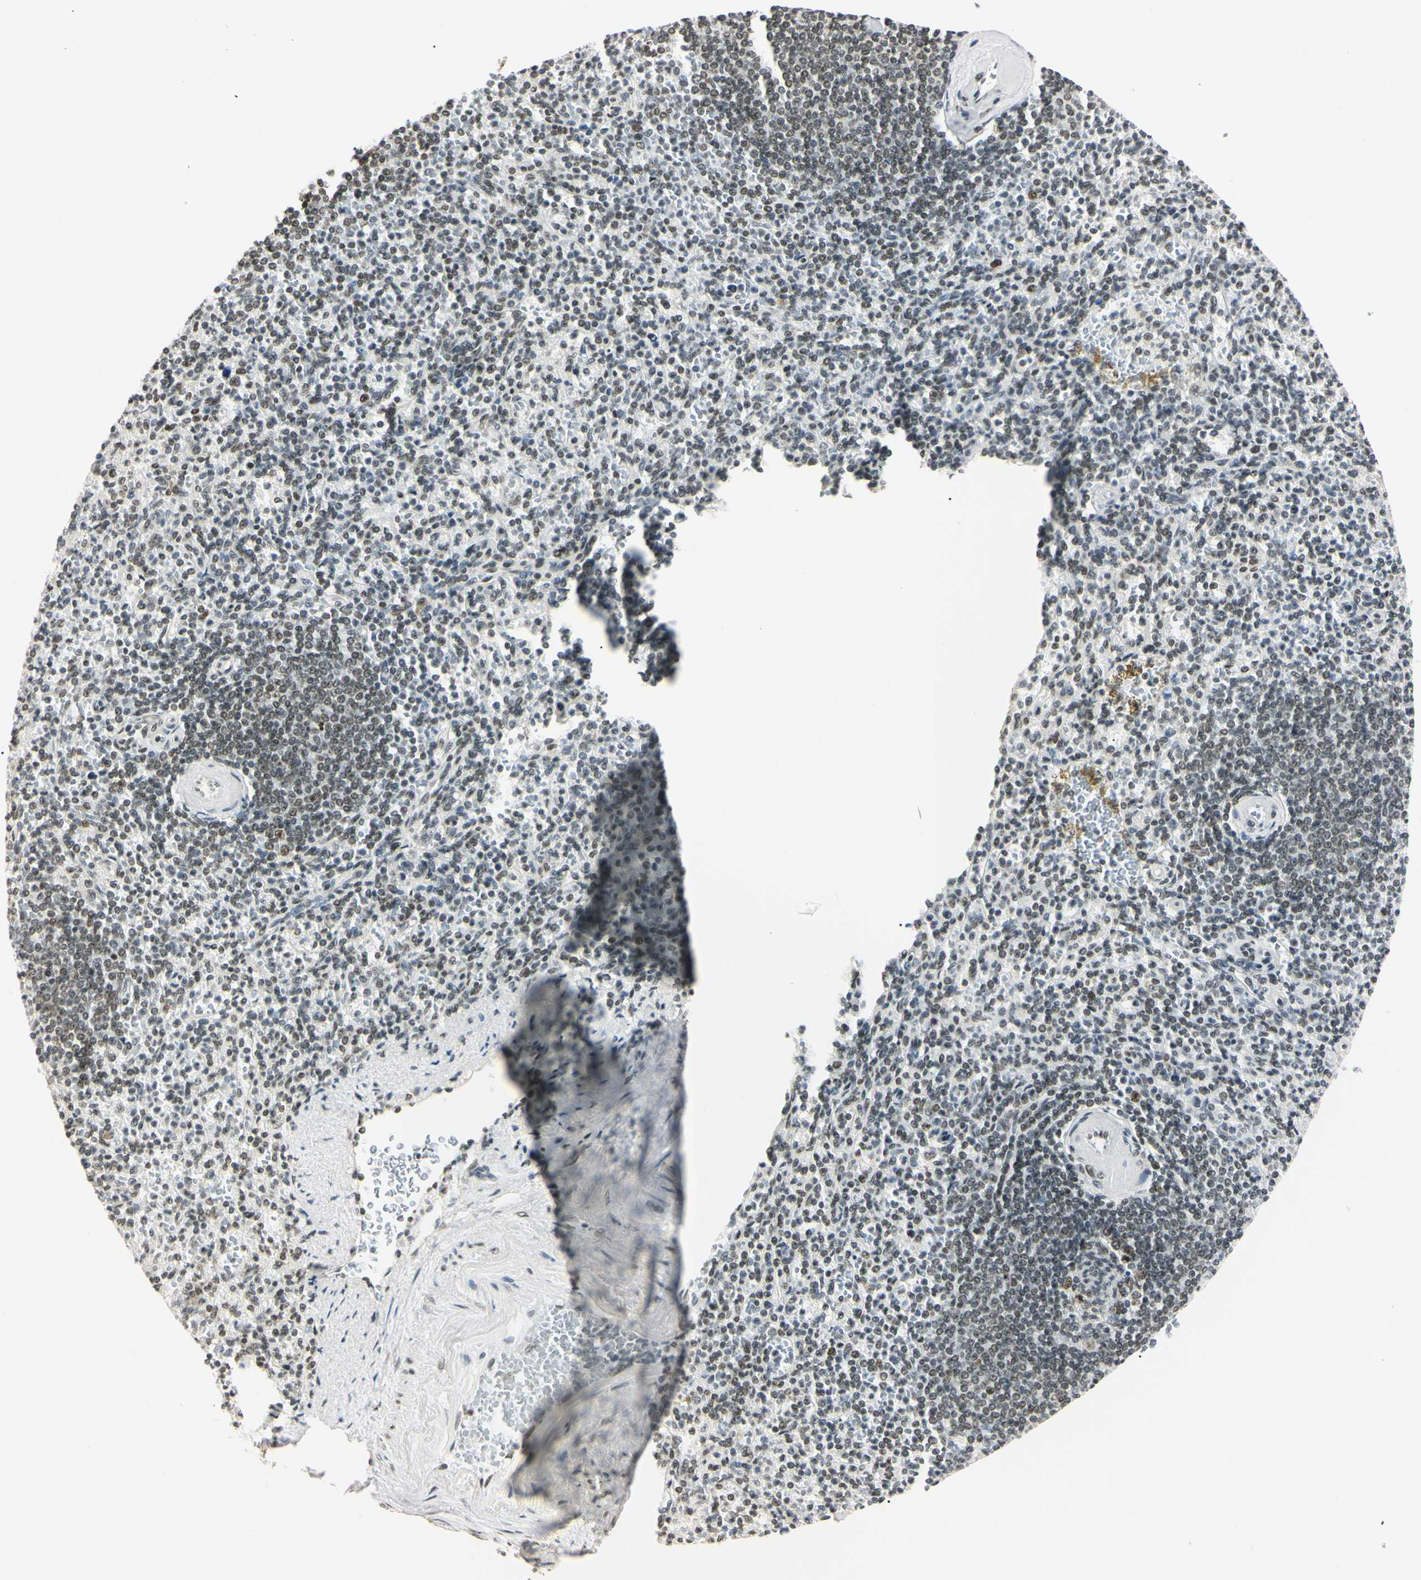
{"staining": {"intensity": "moderate", "quantity": ">75%", "location": "nuclear"}, "tissue": "spleen", "cell_type": "Cells in red pulp", "image_type": "normal", "snomed": [{"axis": "morphology", "description": "Normal tissue, NOS"}, {"axis": "topography", "description": "Spleen"}], "caption": "A brown stain labels moderate nuclear expression of a protein in cells in red pulp of normal human spleen.", "gene": "SMARCA5", "patient": {"sex": "female", "age": 74}}